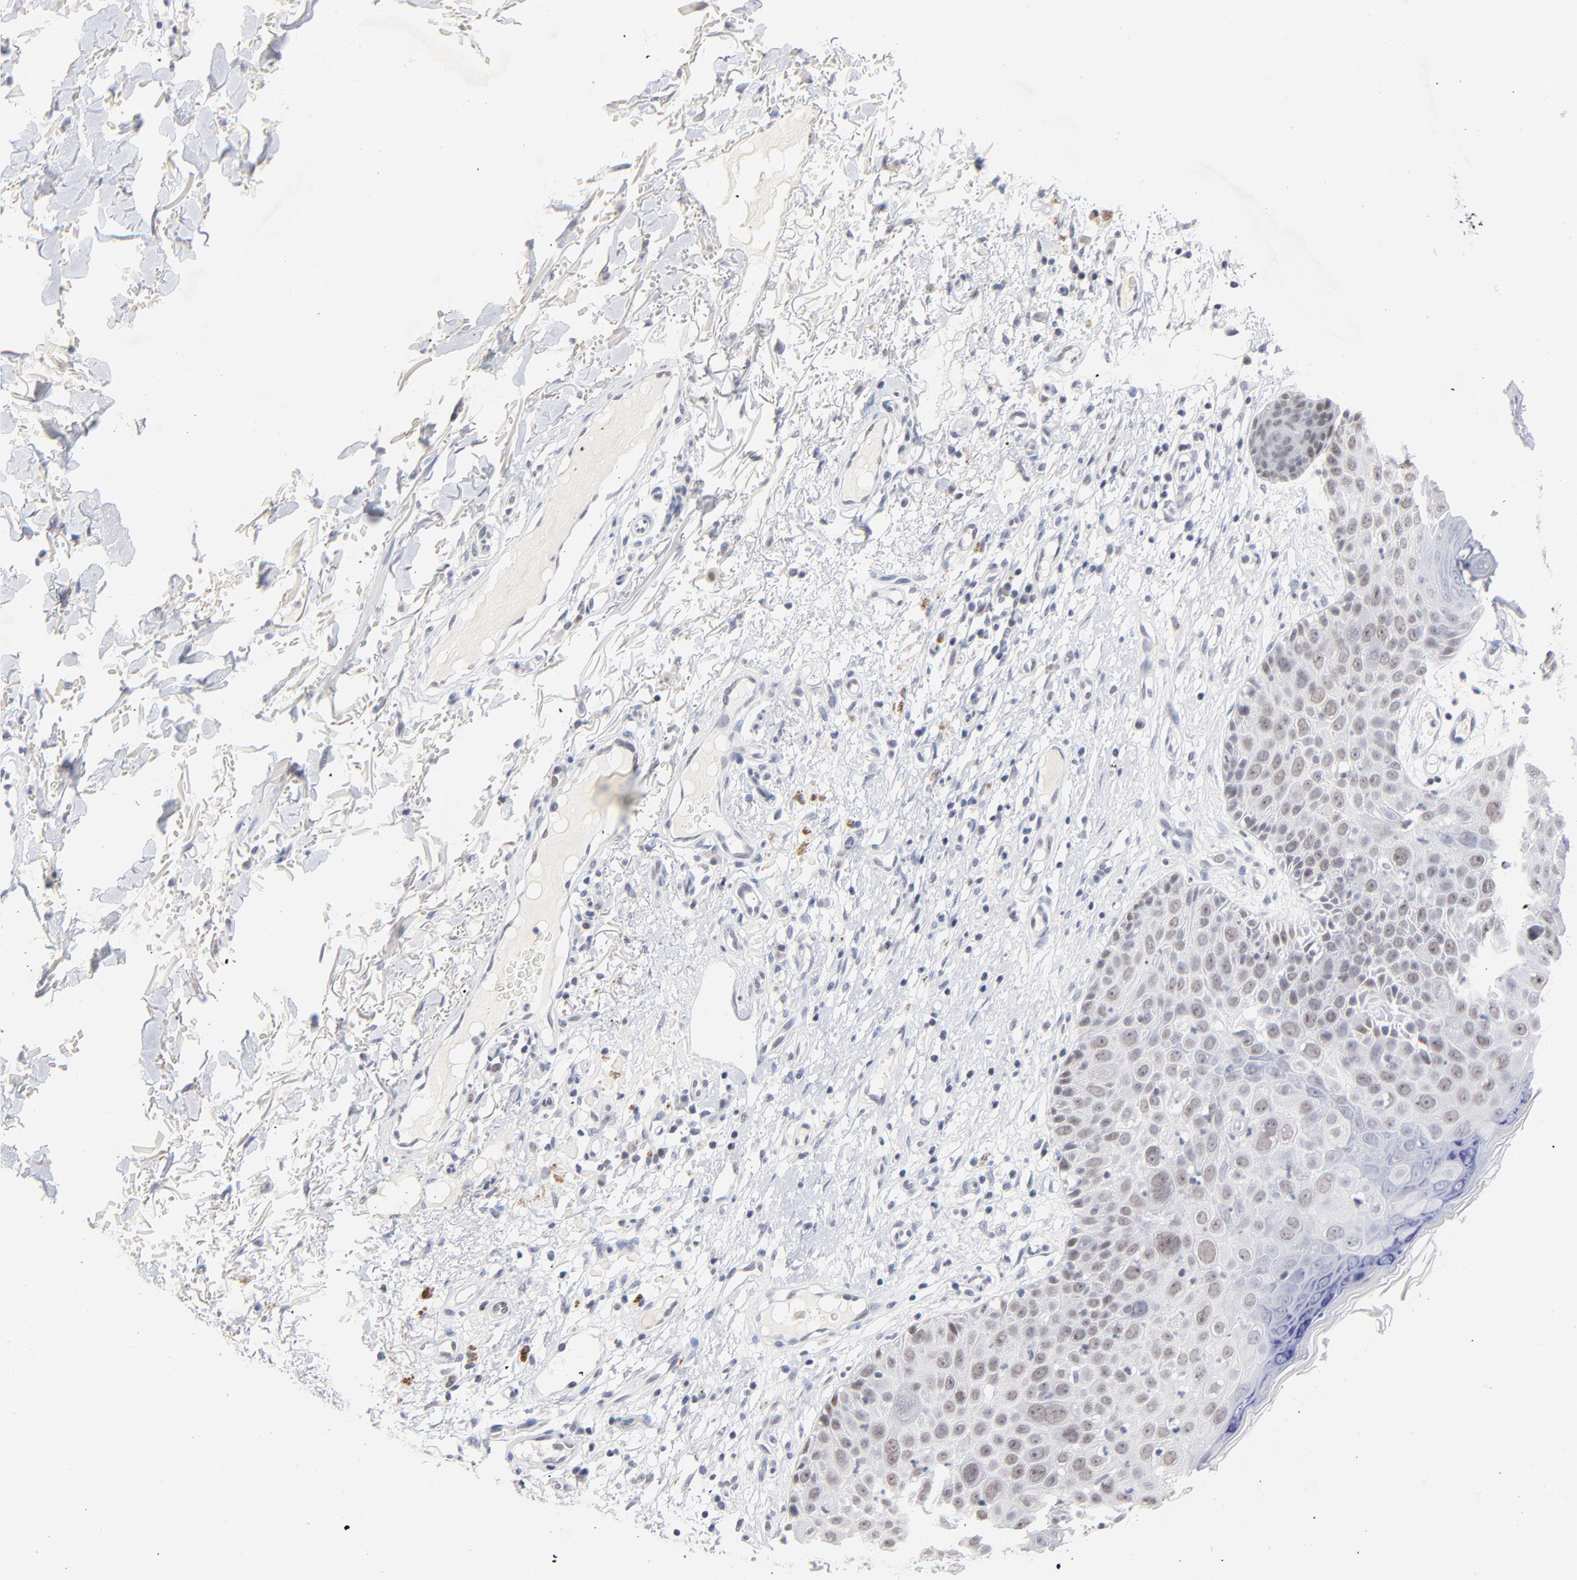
{"staining": {"intensity": "weak", "quantity": "25%-75%", "location": "nuclear"}, "tissue": "skin cancer", "cell_type": "Tumor cells", "image_type": "cancer", "snomed": [{"axis": "morphology", "description": "Squamous cell carcinoma, NOS"}, {"axis": "topography", "description": "Skin"}], "caption": "This is an image of IHC staining of skin squamous cell carcinoma, which shows weak staining in the nuclear of tumor cells.", "gene": "ORC2", "patient": {"sex": "male", "age": 87}}